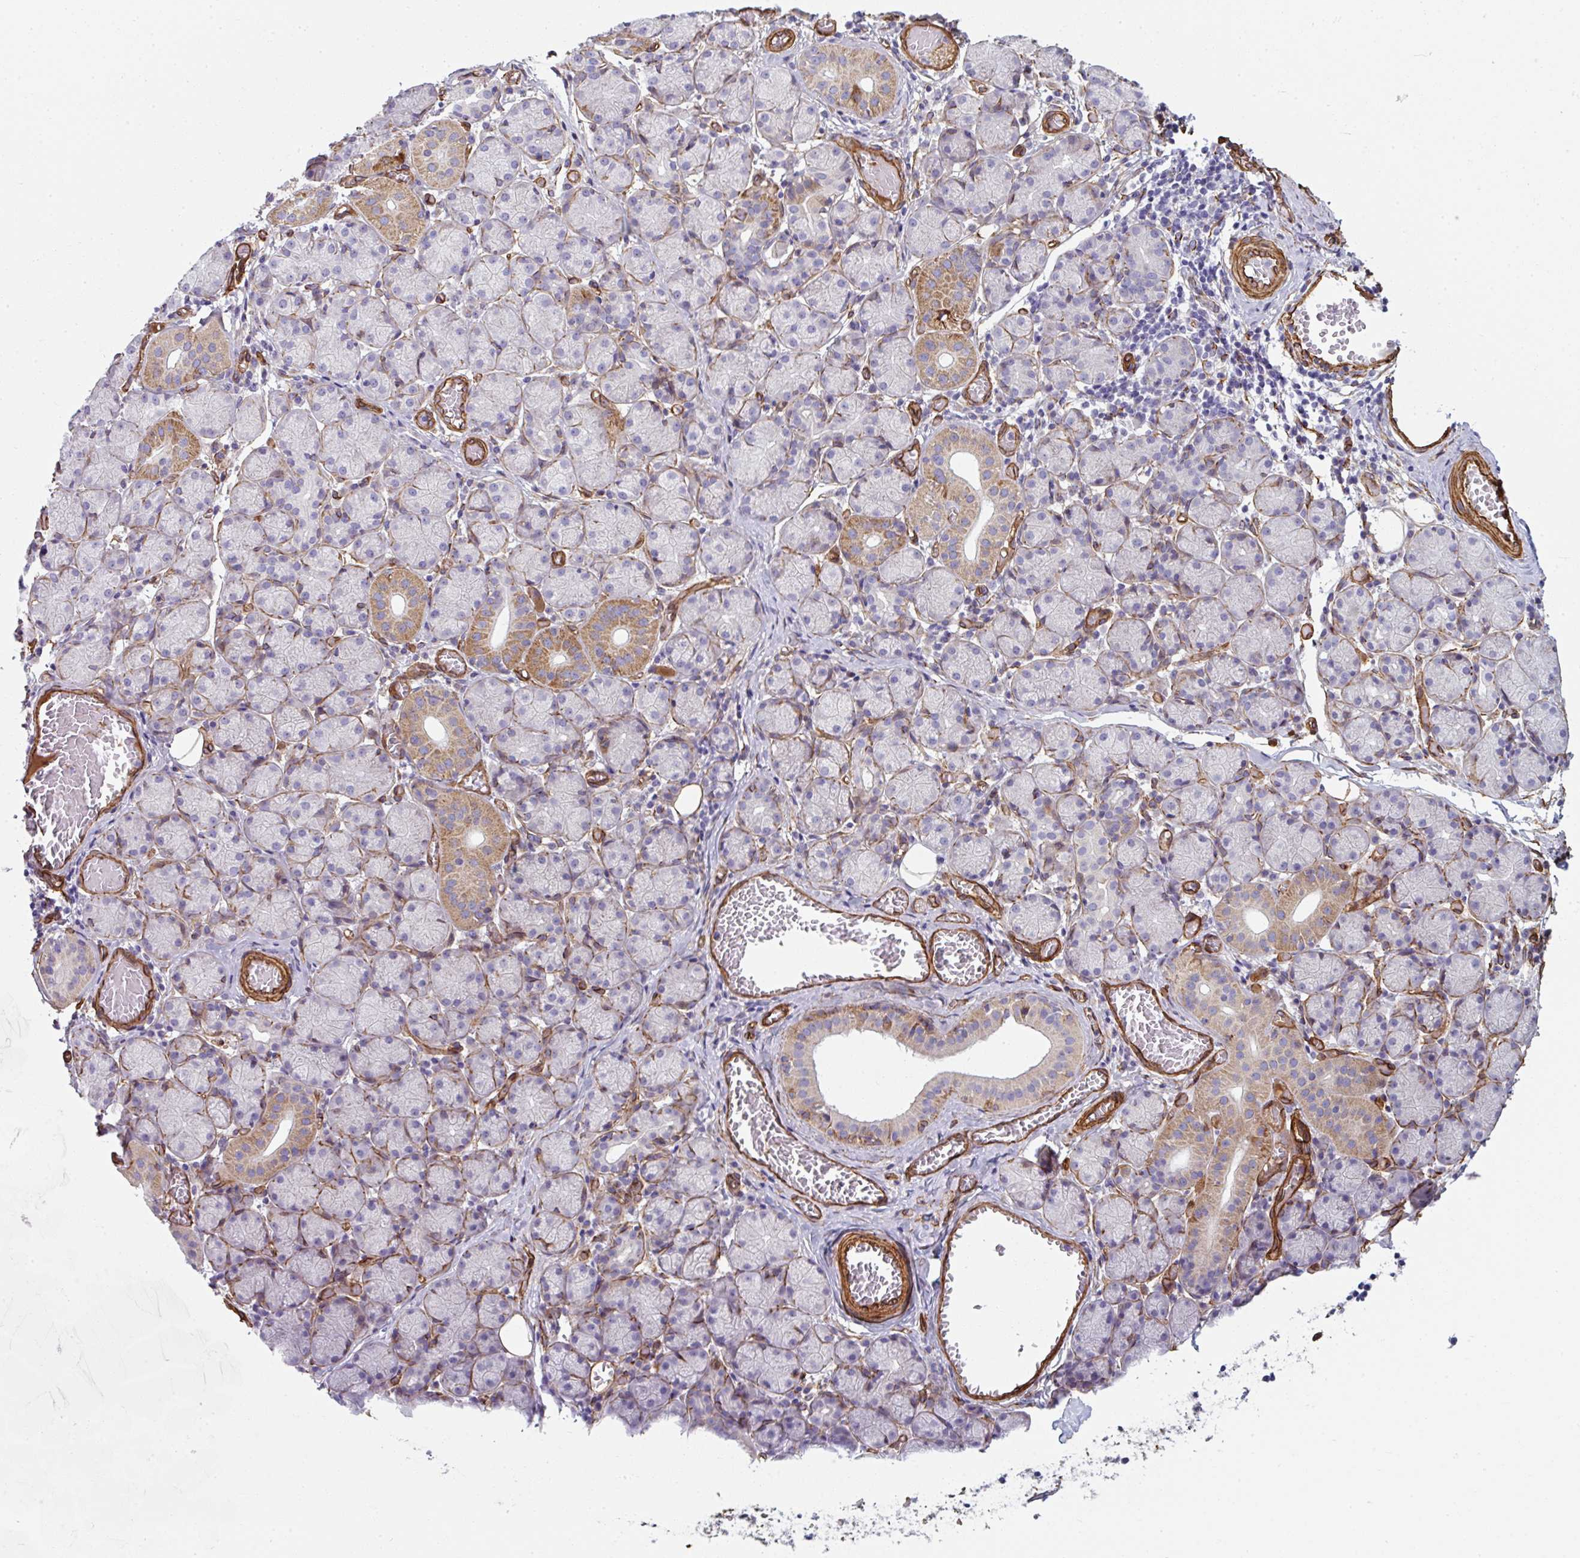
{"staining": {"intensity": "moderate", "quantity": "<25%", "location": "cytoplasmic/membranous"}, "tissue": "salivary gland", "cell_type": "Glandular cells", "image_type": "normal", "snomed": [{"axis": "morphology", "description": "Normal tissue, NOS"}, {"axis": "topography", "description": "Salivary gland"}], "caption": "Immunohistochemistry image of benign salivary gland: salivary gland stained using immunohistochemistry (IHC) demonstrates low levels of moderate protein expression localized specifically in the cytoplasmic/membranous of glandular cells, appearing as a cytoplasmic/membranous brown color.", "gene": "ANKUB1", "patient": {"sex": "female", "age": 24}}